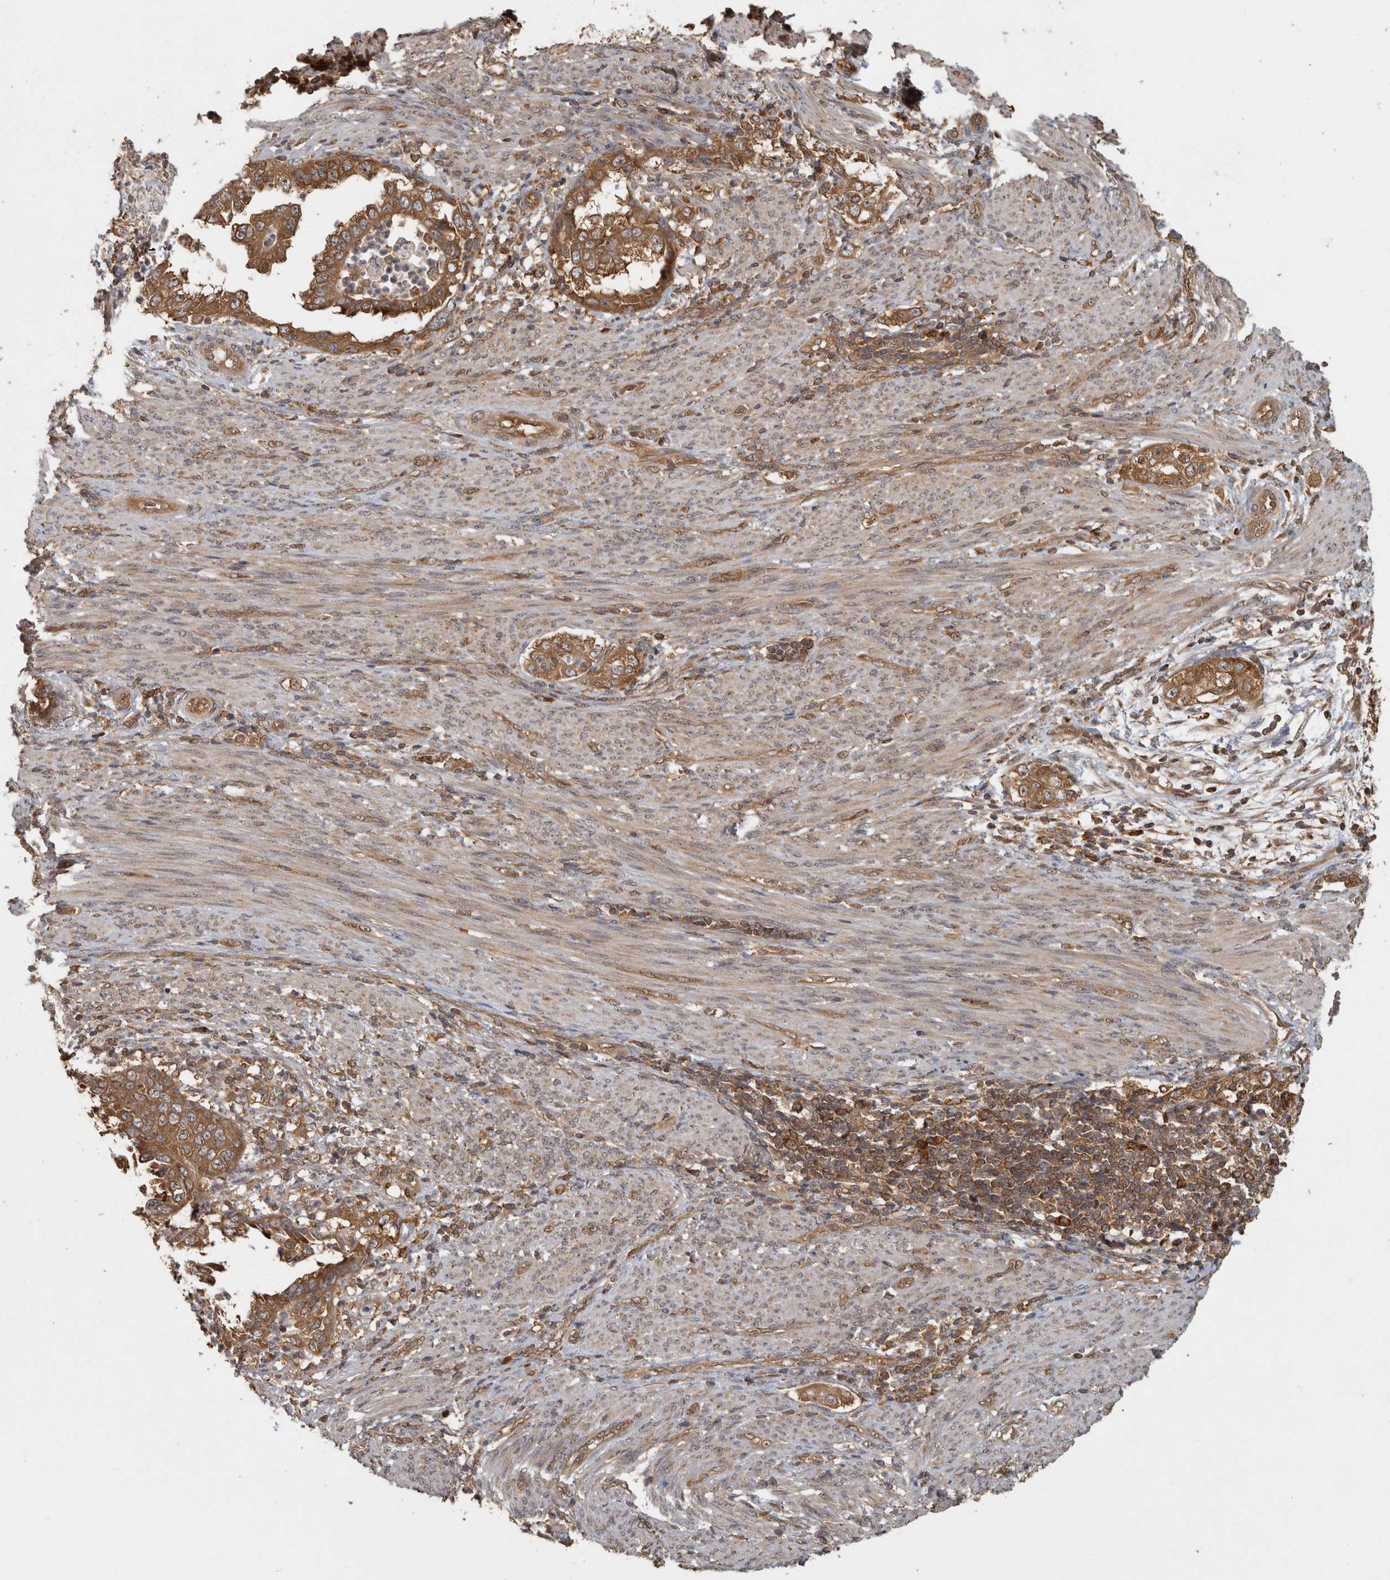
{"staining": {"intensity": "moderate", "quantity": ">75%", "location": "cytoplasmic/membranous"}, "tissue": "endometrial cancer", "cell_type": "Tumor cells", "image_type": "cancer", "snomed": [{"axis": "morphology", "description": "Adenocarcinoma, NOS"}, {"axis": "topography", "description": "Endometrium"}], "caption": "This photomicrograph shows immunohistochemistry (IHC) staining of human endometrial cancer (adenocarcinoma), with medium moderate cytoplasmic/membranous positivity in approximately >75% of tumor cells.", "gene": "CCT8", "patient": {"sex": "female", "age": 85}}